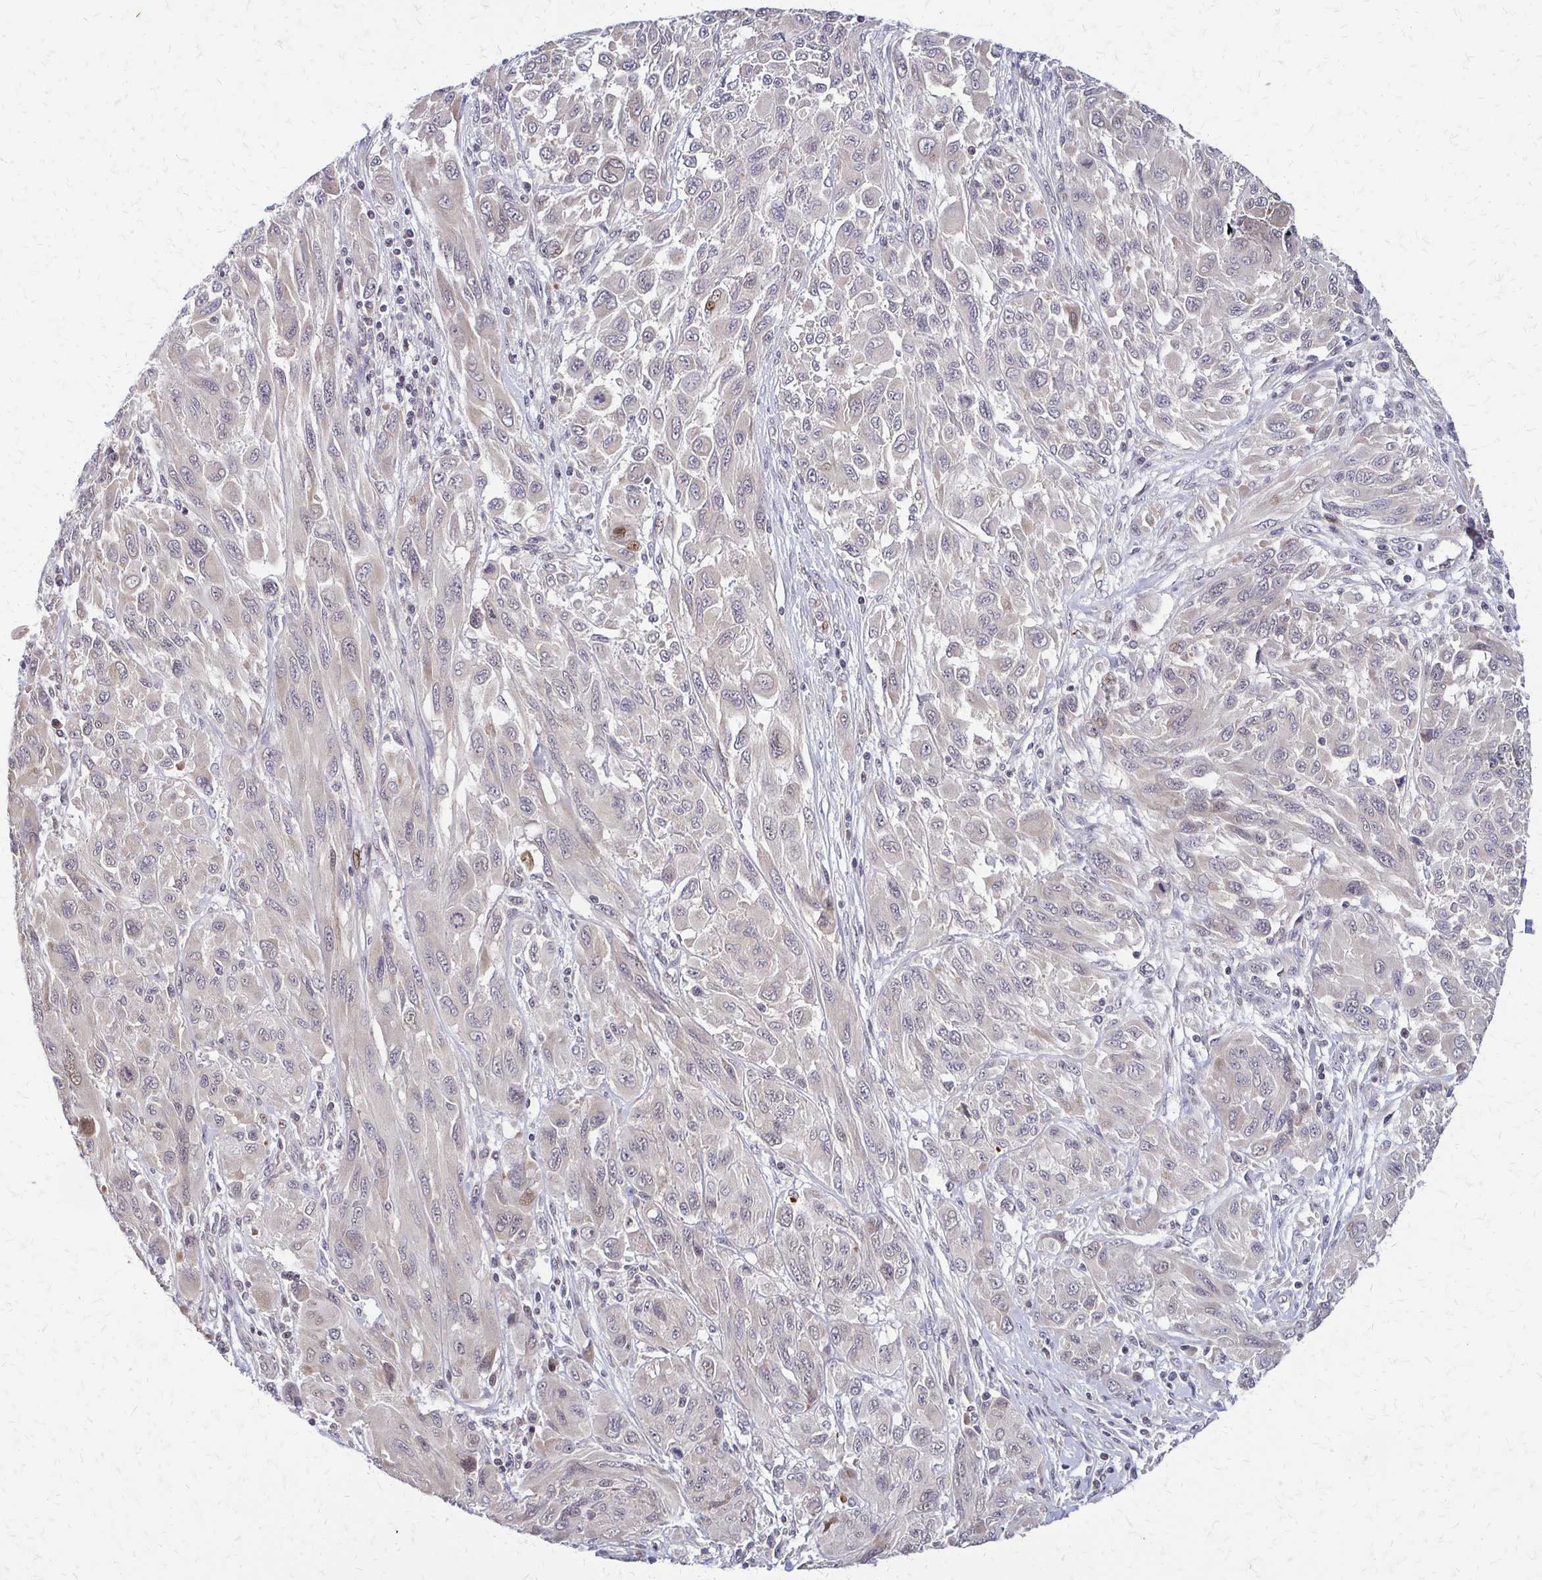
{"staining": {"intensity": "moderate", "quantity": "<25%", "location": "nuclear"}, "tissue": "melanoma", "cell_type": "Tumor cells", "image_type": "cancer", "snomed": [{"axis": "morphology", "description": "Malignant melanoma, NOS"}, {"axis": "topography", "description": "Skin"}], "caption": "Melanoma tissue exhibits moderate nuclear positivity in about <25% of tumor cells, visualized by immunohistochemistry.", "gene": "TRIR", "patient": {"sex": "female", "age": 91}}